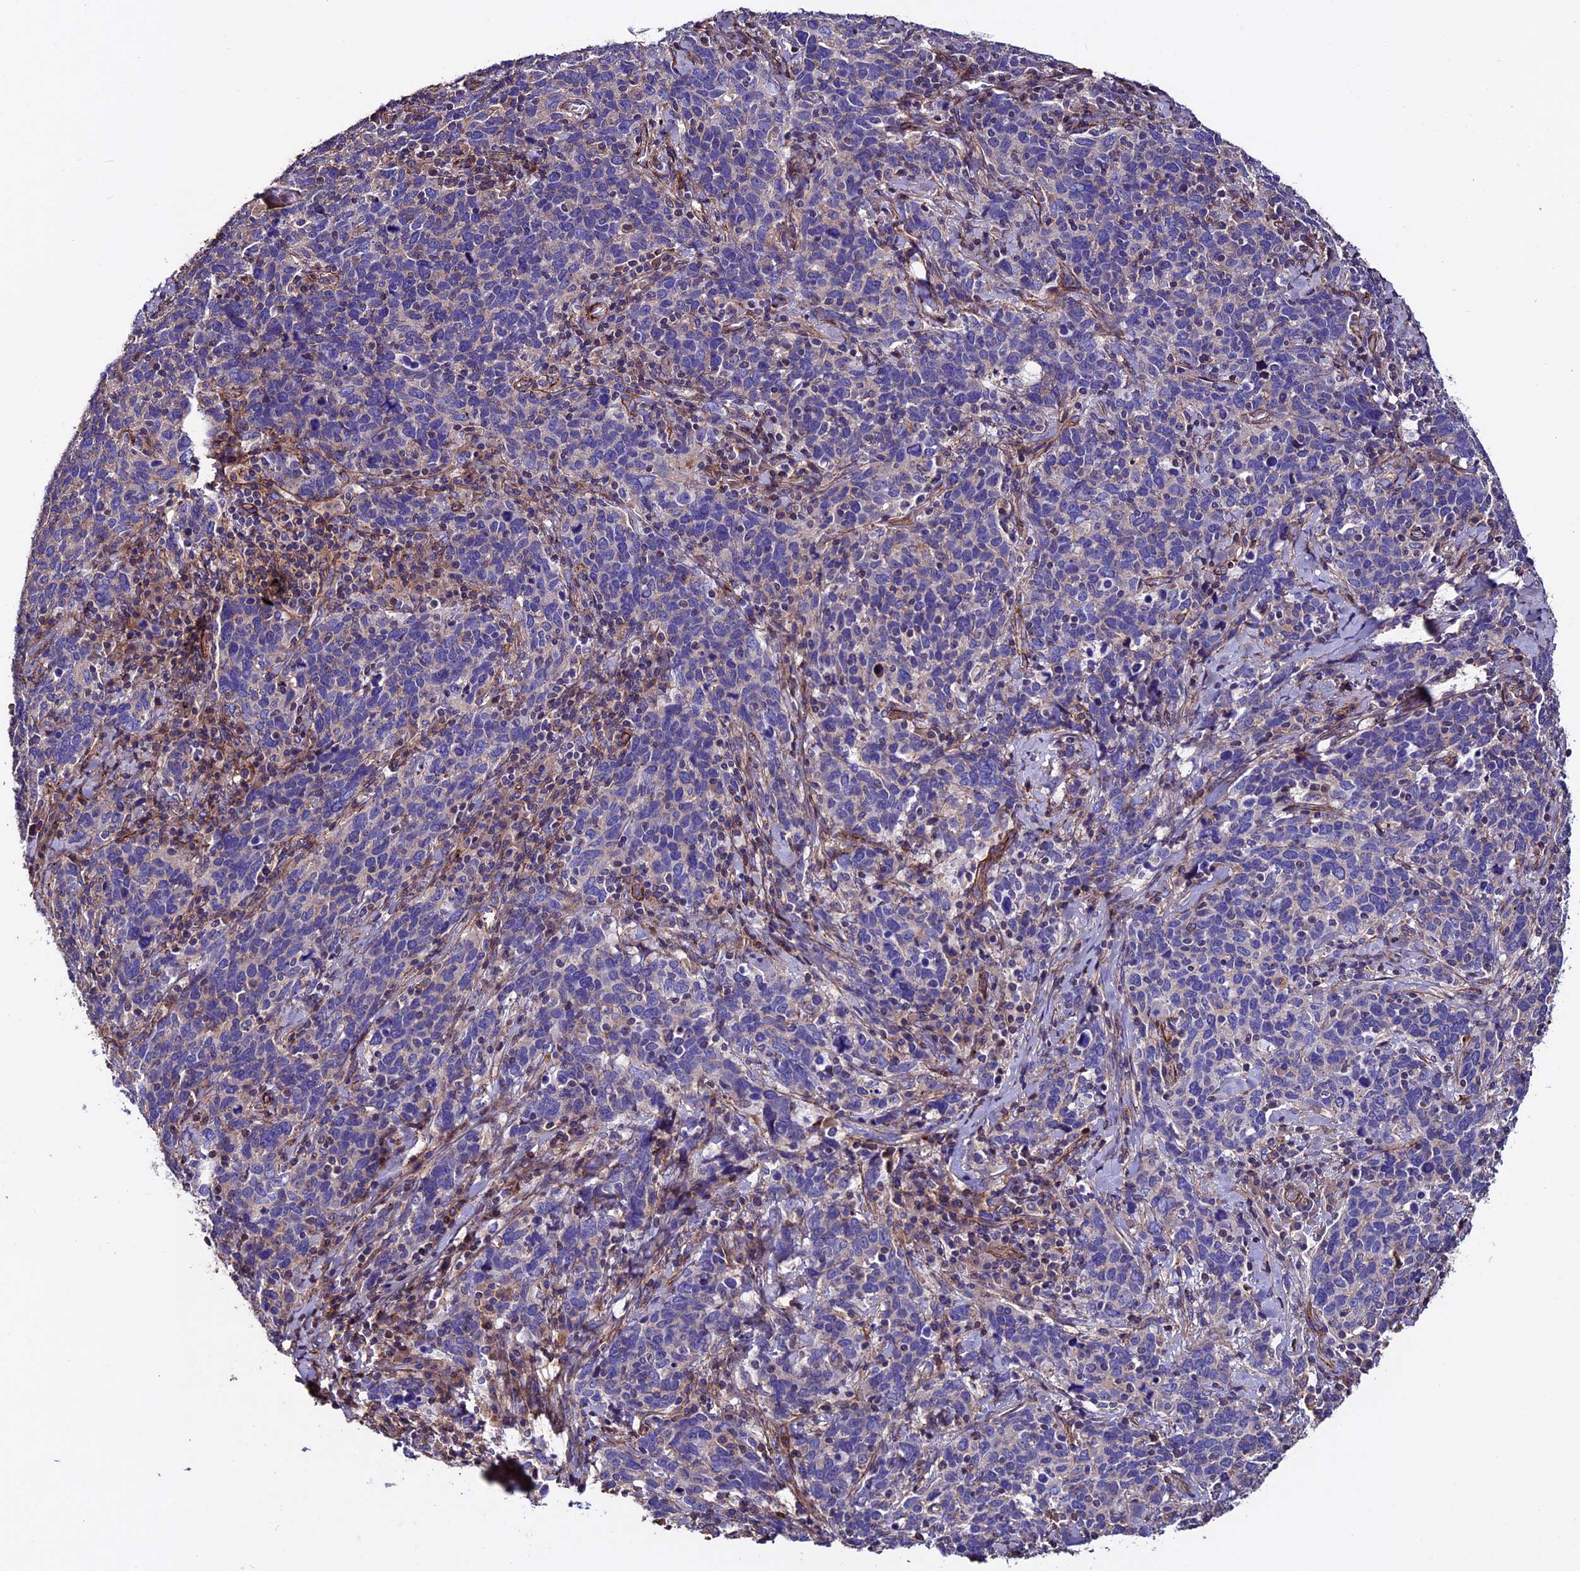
{"staining": {"intensity": "negative", "quantity": "none", "location": "none"}, "tissue": "cervical cancer", "cell_type": "Tumor cells", "image_type": "cancer", "snomed": [{"axis": "morphology", "description": "Squamous cell carcinoma, NOS"}, {"axis": "topography", "description": "Cervix"}], "caption": "Immunohistochemistry of cervical cancer reveals no expression in tumor cells.", "gene": "EVA1B", "patient": {"sex": "female", "age": 41}}